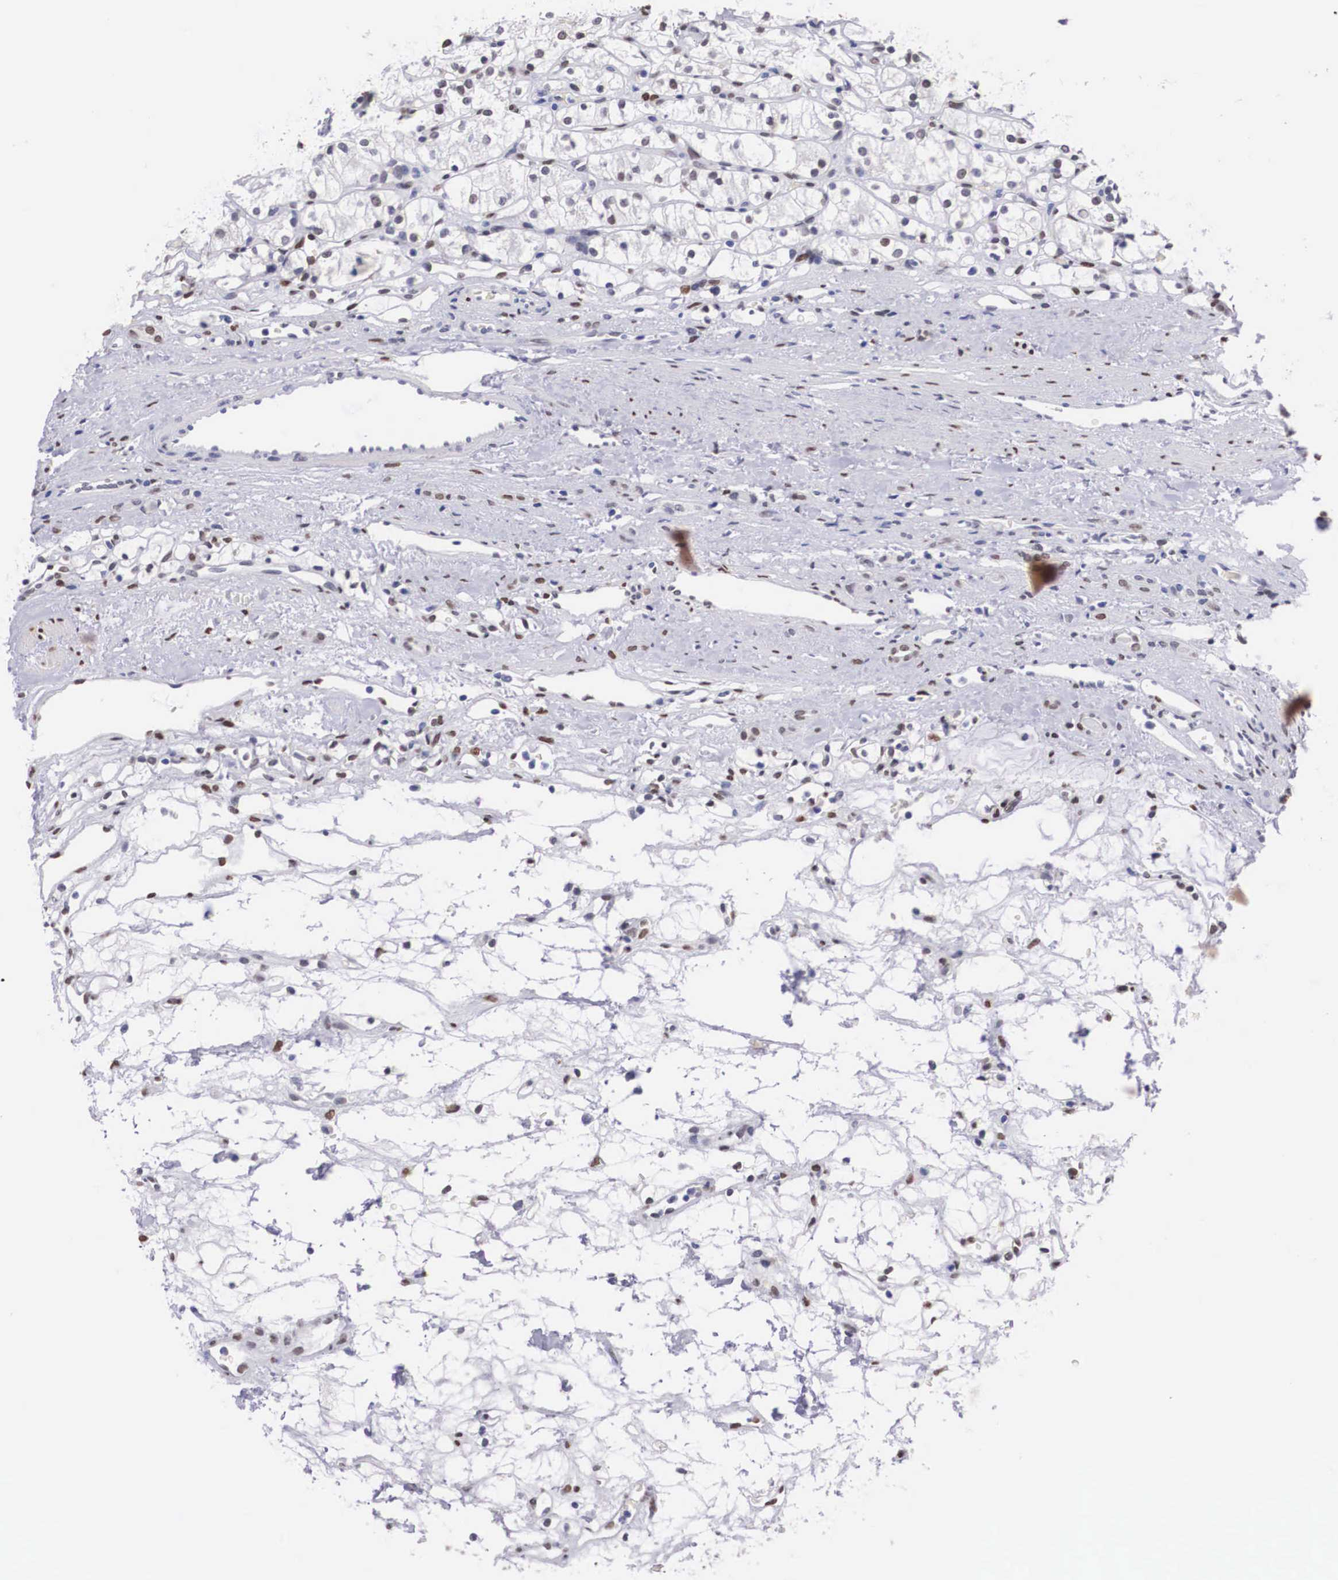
{"staining": {"intensity": "weak", "quantity": "<25%", "location": "nuclear"}, "tissue": "renal cancer", "cell_type": "Tumor cells", "image_type": "cancer", "snomed": [{"axis": "morphology", "description": "Adenocarcinoma, NOS"}, {"axis": "topography", "description": "Kidney"}], "caption": "Immunohistochemical staining of human renal cancer (adenocarcinoma) reveals no significant positivity in tumor cells.", "gene": "KHDRBS3", "patient": {"sex": "female", "age": 60}}